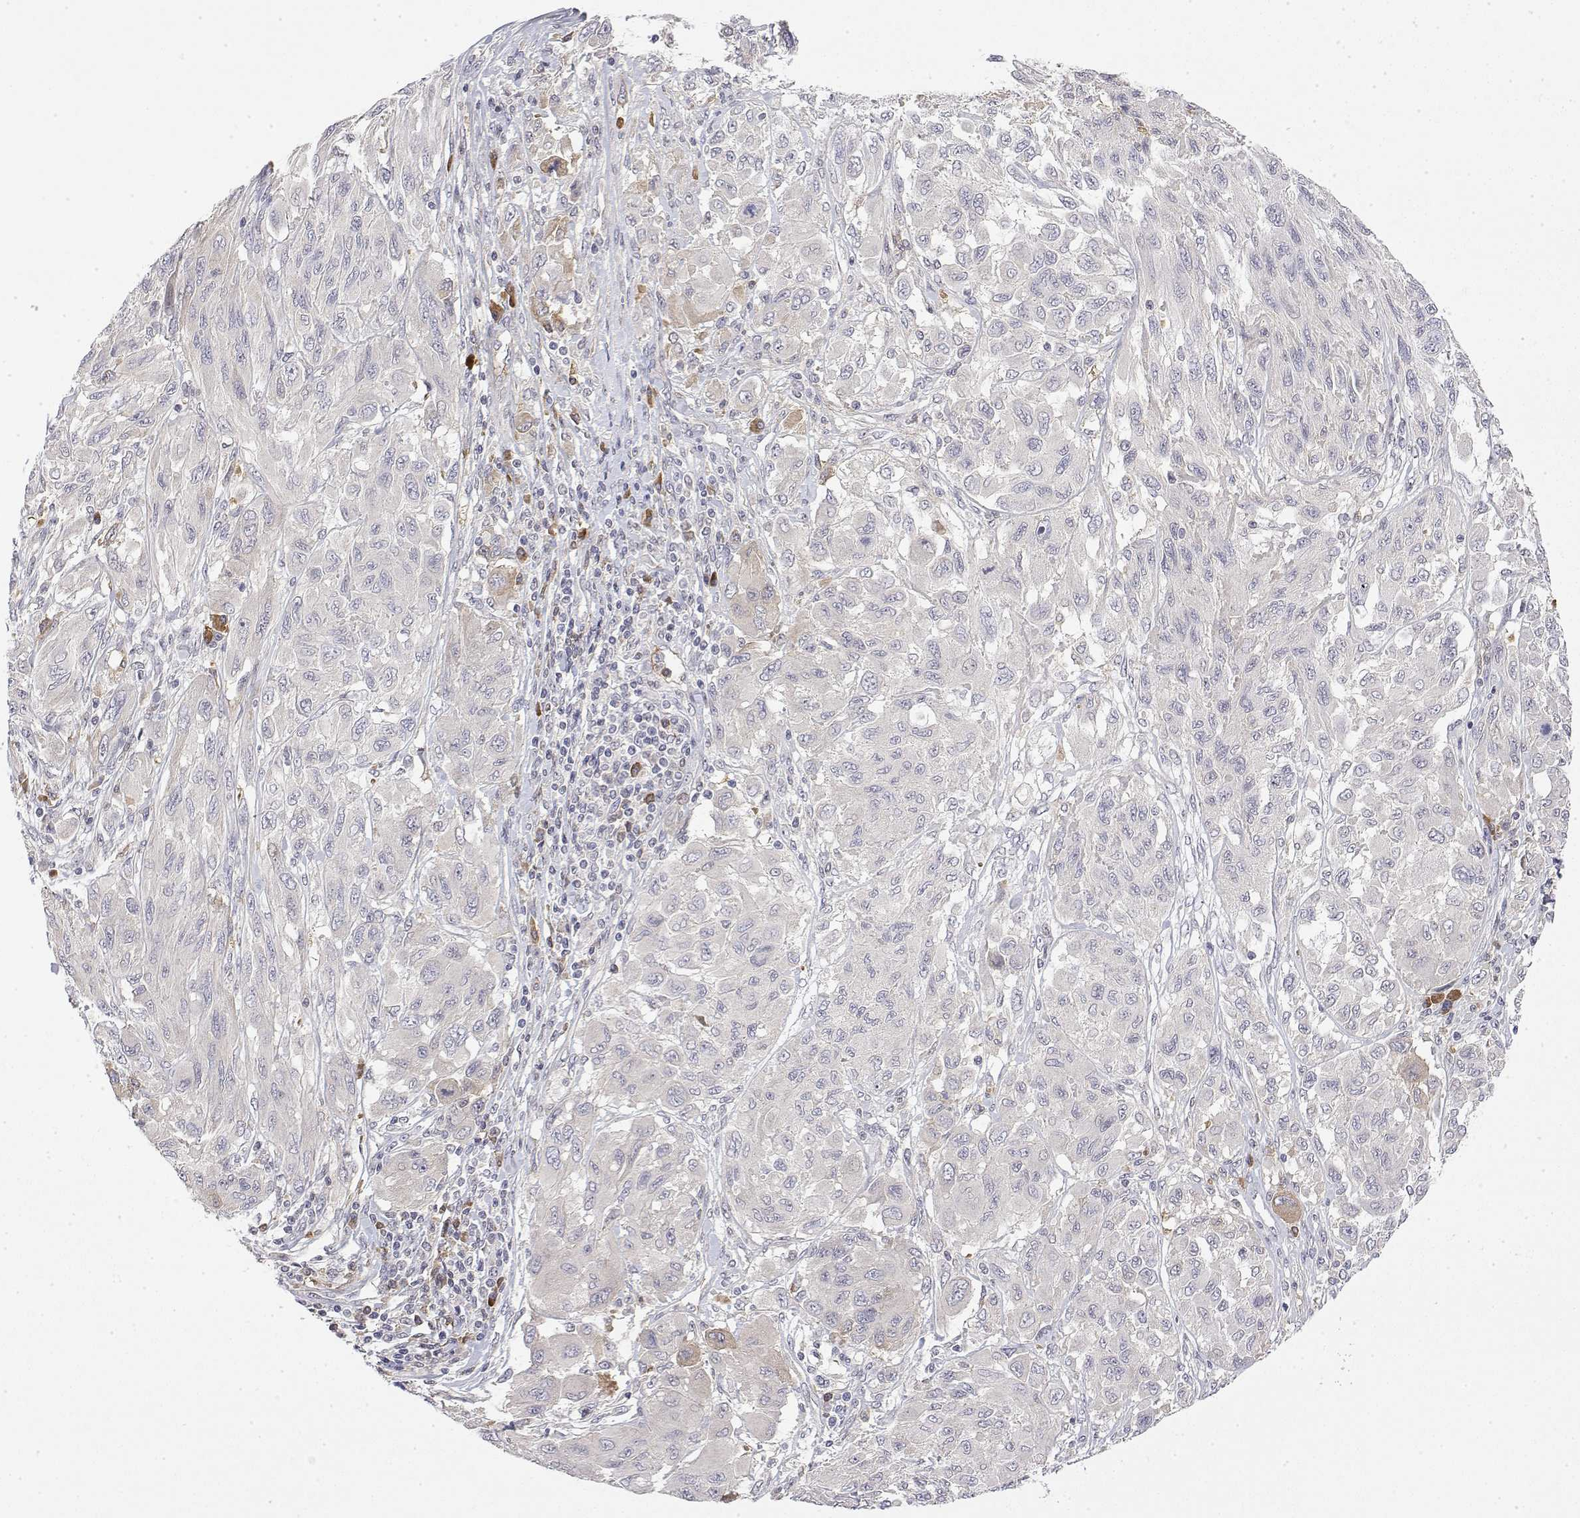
{"staining": {"intensity": "negative", "quantity": "none", "location": "none"}, "tissue": "melanoma", "cell_type": "Tumor cells", "image_type": "cancer", "snomed": [{"axis": "morphology", "description": "Malignant melanoma, NOS"}, {"axis": "topography", "description": "Skin"}], "caption": "IHC photomicrograph of human melanoma stained for a protein (brown), which reveals no staining in tumor cells.", "gene": "IGFBP4", "patient": {"sex": "female", "age": 91}}